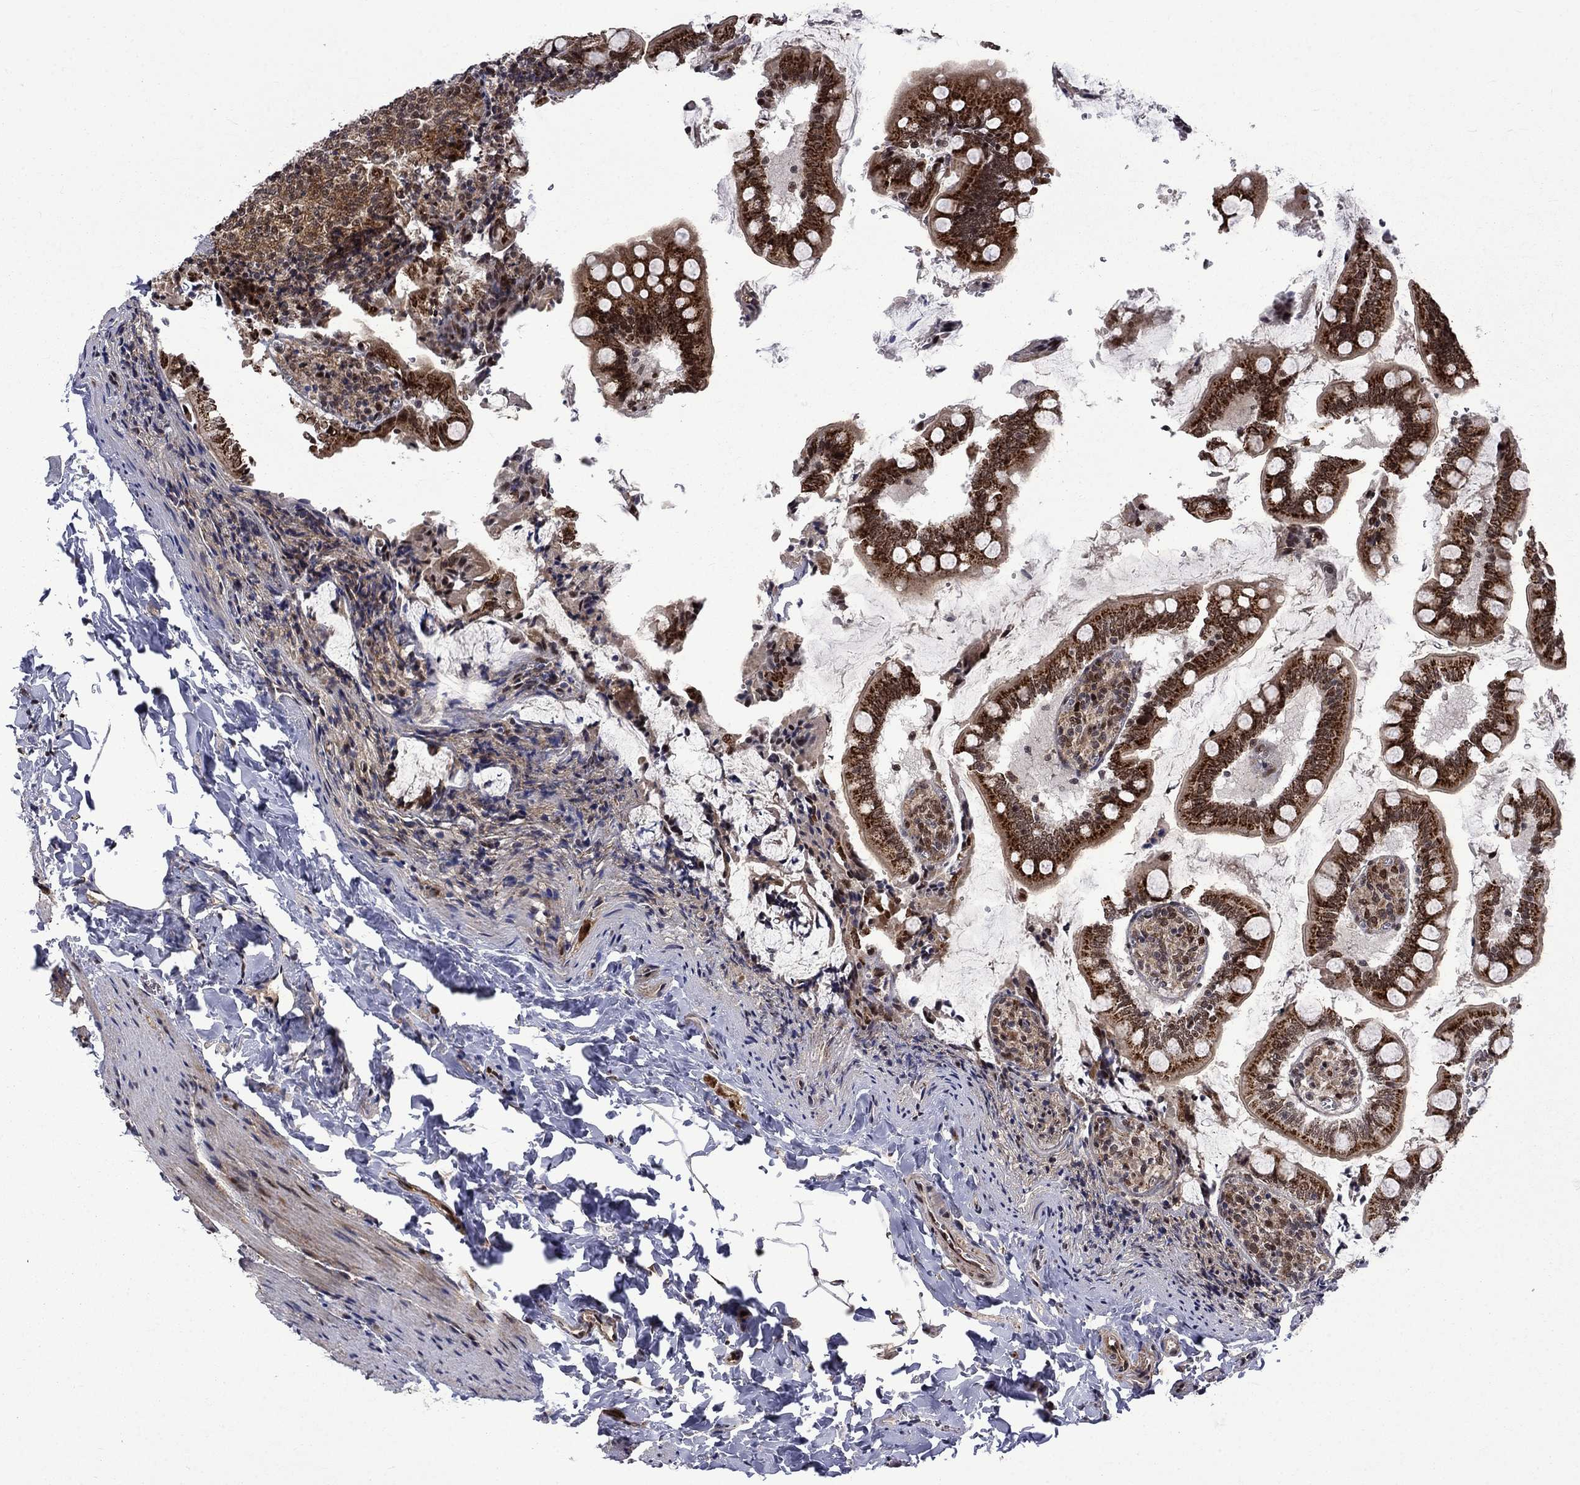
{"staining": {"intensity": "moderate", "quantity": ">75%", "location": "cytoplasmic/membranous"}, "tissue": "small intestine", "cell_type": "Glandular cells", "image_type": "normal", "snomed": [{"axis": "morphology", "description": "Normal tissue, NOS"}, {"axis": "topography", "description": "Small intestine"}], "caption": "Immunohistochemical staining of benign human small intestine reveals medium levels of moderate cytoplasmic/membranous expression in approximately >75% of glandular cells.", "gene": "KPNA3", "patient": {"sex": "female", "age": 56}}